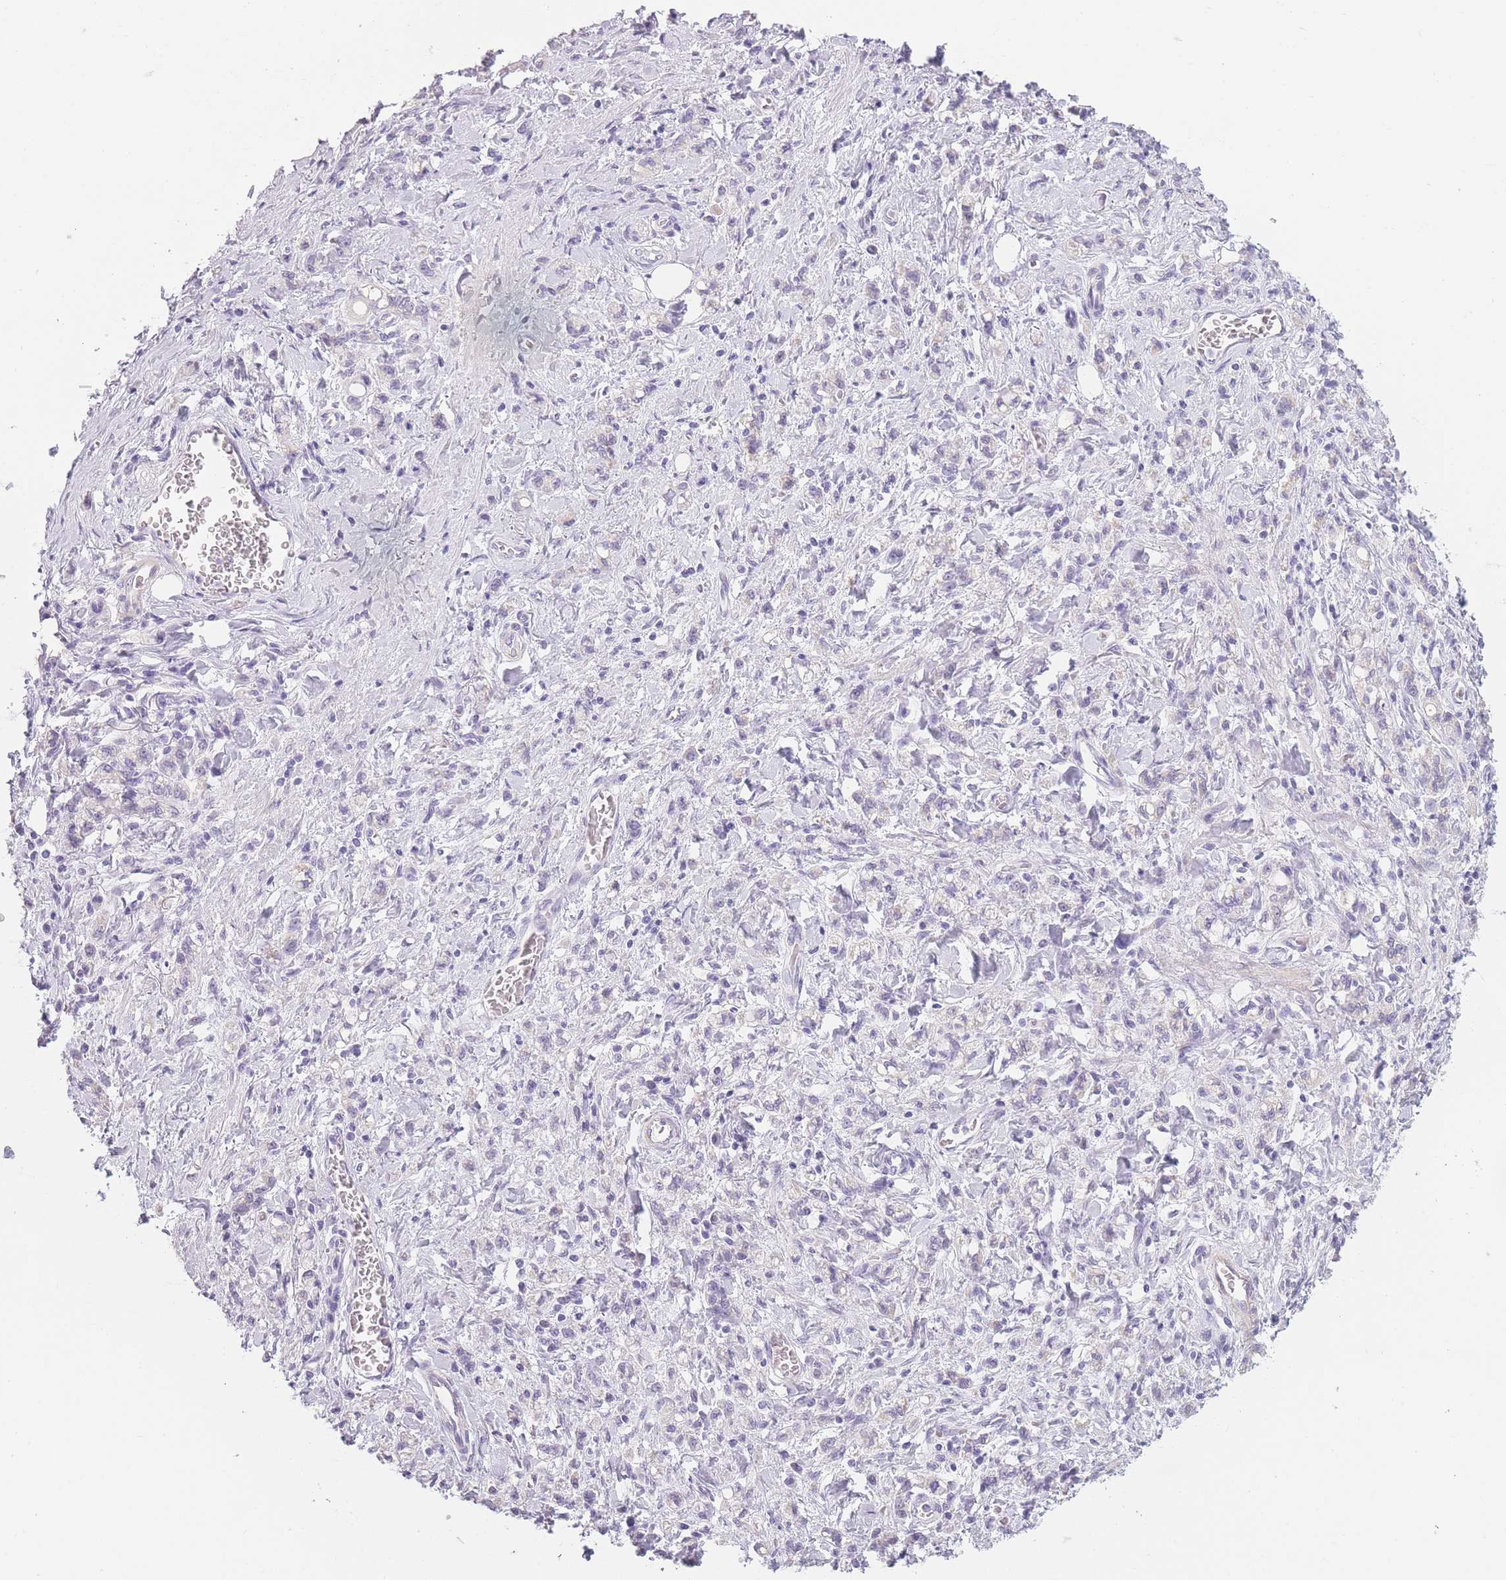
{"staining": {"intensity": "negative", "quantity": "none", "location": "none"}, "tissue": "stomach cancer", "cell_type": "Tumor cells", "image_type": "cancer", "snomed": [{"axis": "morphology", "description": "Adenocarcinoma, NOS"}, {"axis": "topography", "description": "Stomach"}], "caption": "Tumor cells are negative for protein expression in human adenocarcinoma (stomach).", "gene": "TMEM236", "patient": {"sex": "male", "age": 77}}